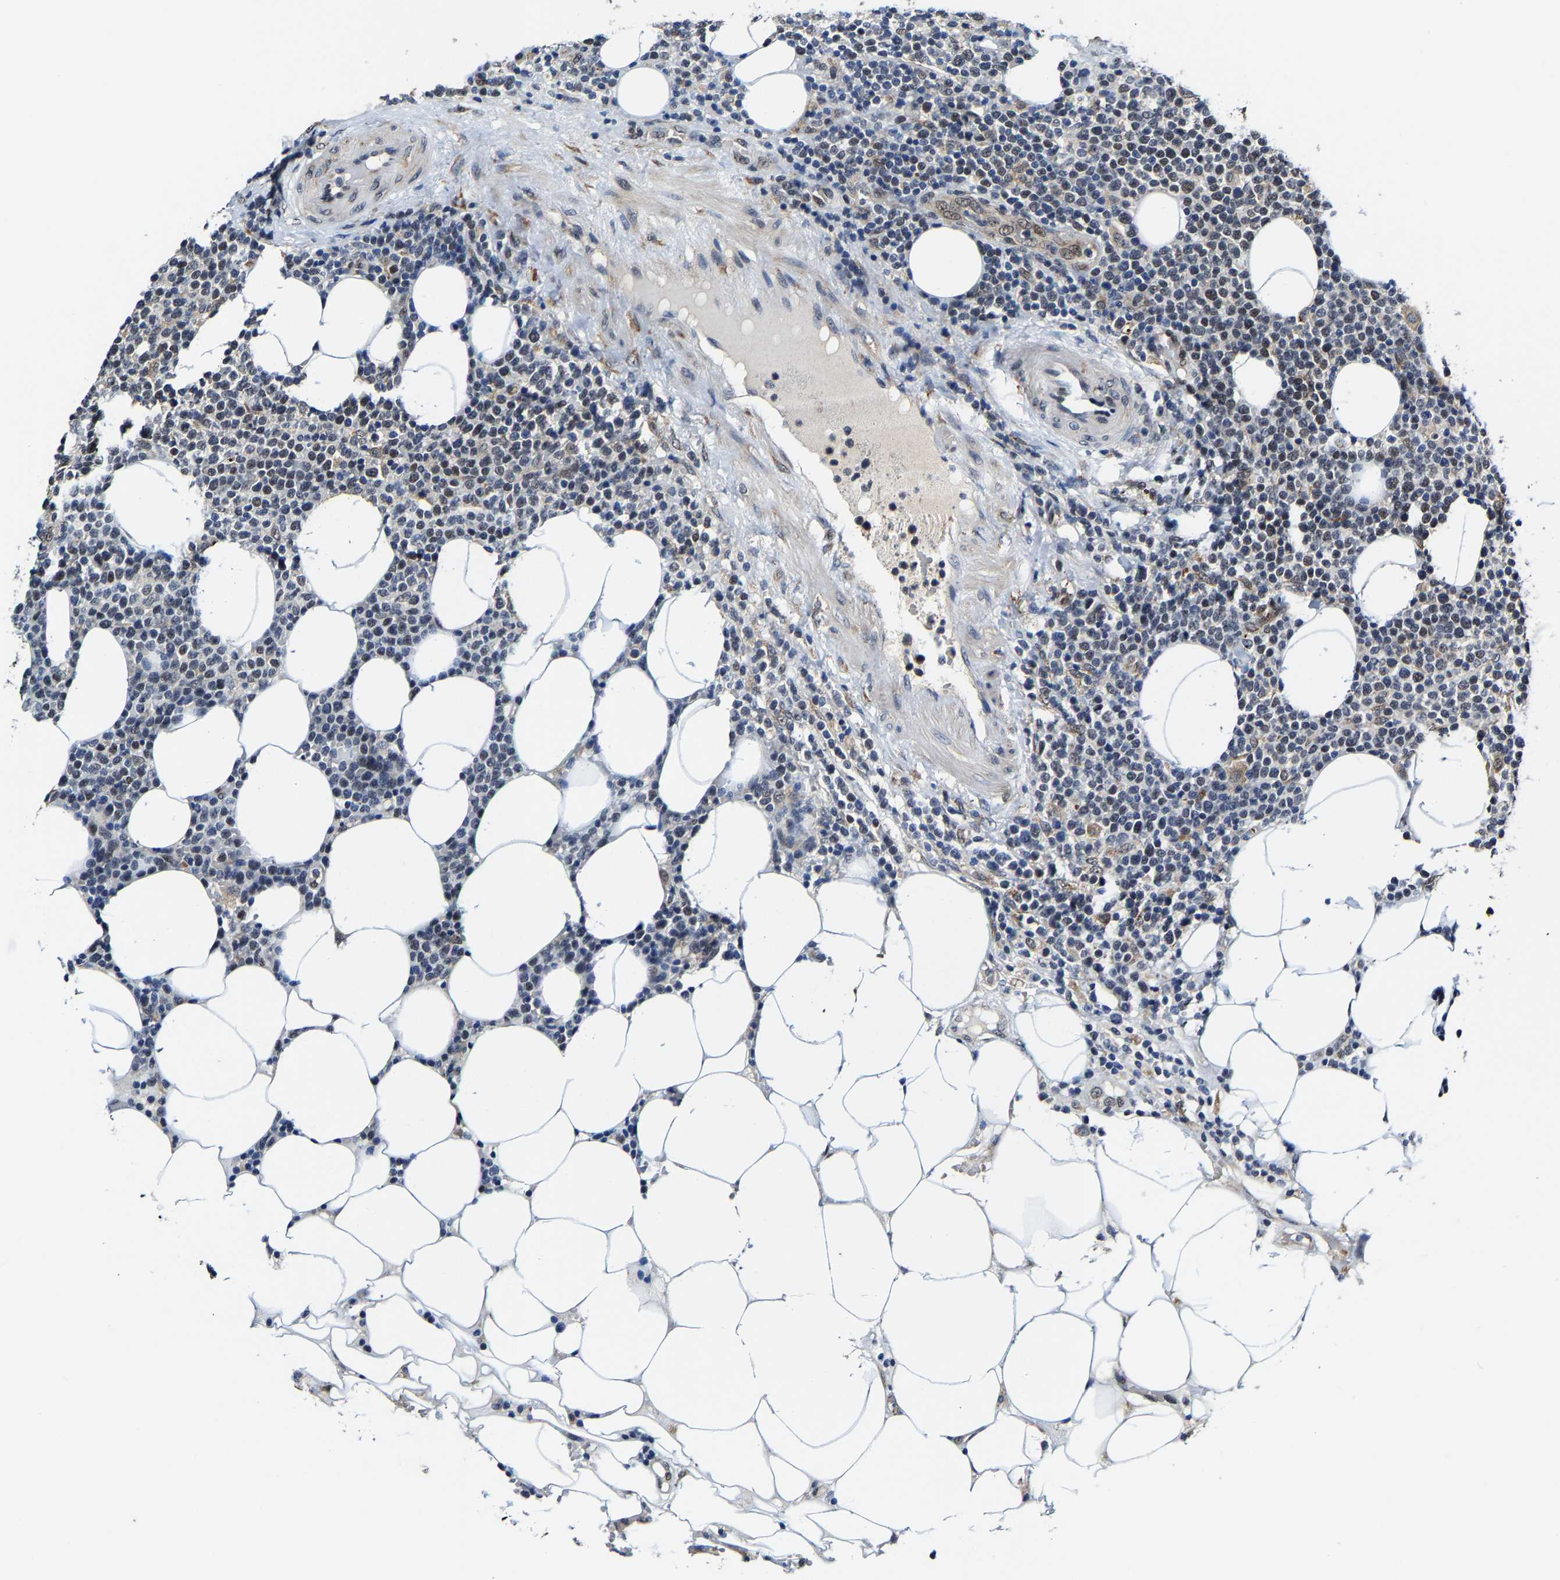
{"staining": {"intensity": "weak", "quantity": "25%-75%", "location": "nuclear"}, "tissue": "lymphoma", "cell_type": "Tumor cells", "image_type": "cancer", "snomed": [{"axis": "morphology", "description": "Malignant lymphoma, non-Hodgkin's type, High grade"}, {"axis": "topography", "description": "Lymph node"}], "caption": "Tumor cells reveal low levels of weak nuclear expression in about 25%-75% of cells in lymphoma.", "gene": "METTL1", "patient": {"sex": "male", "age": 61}}